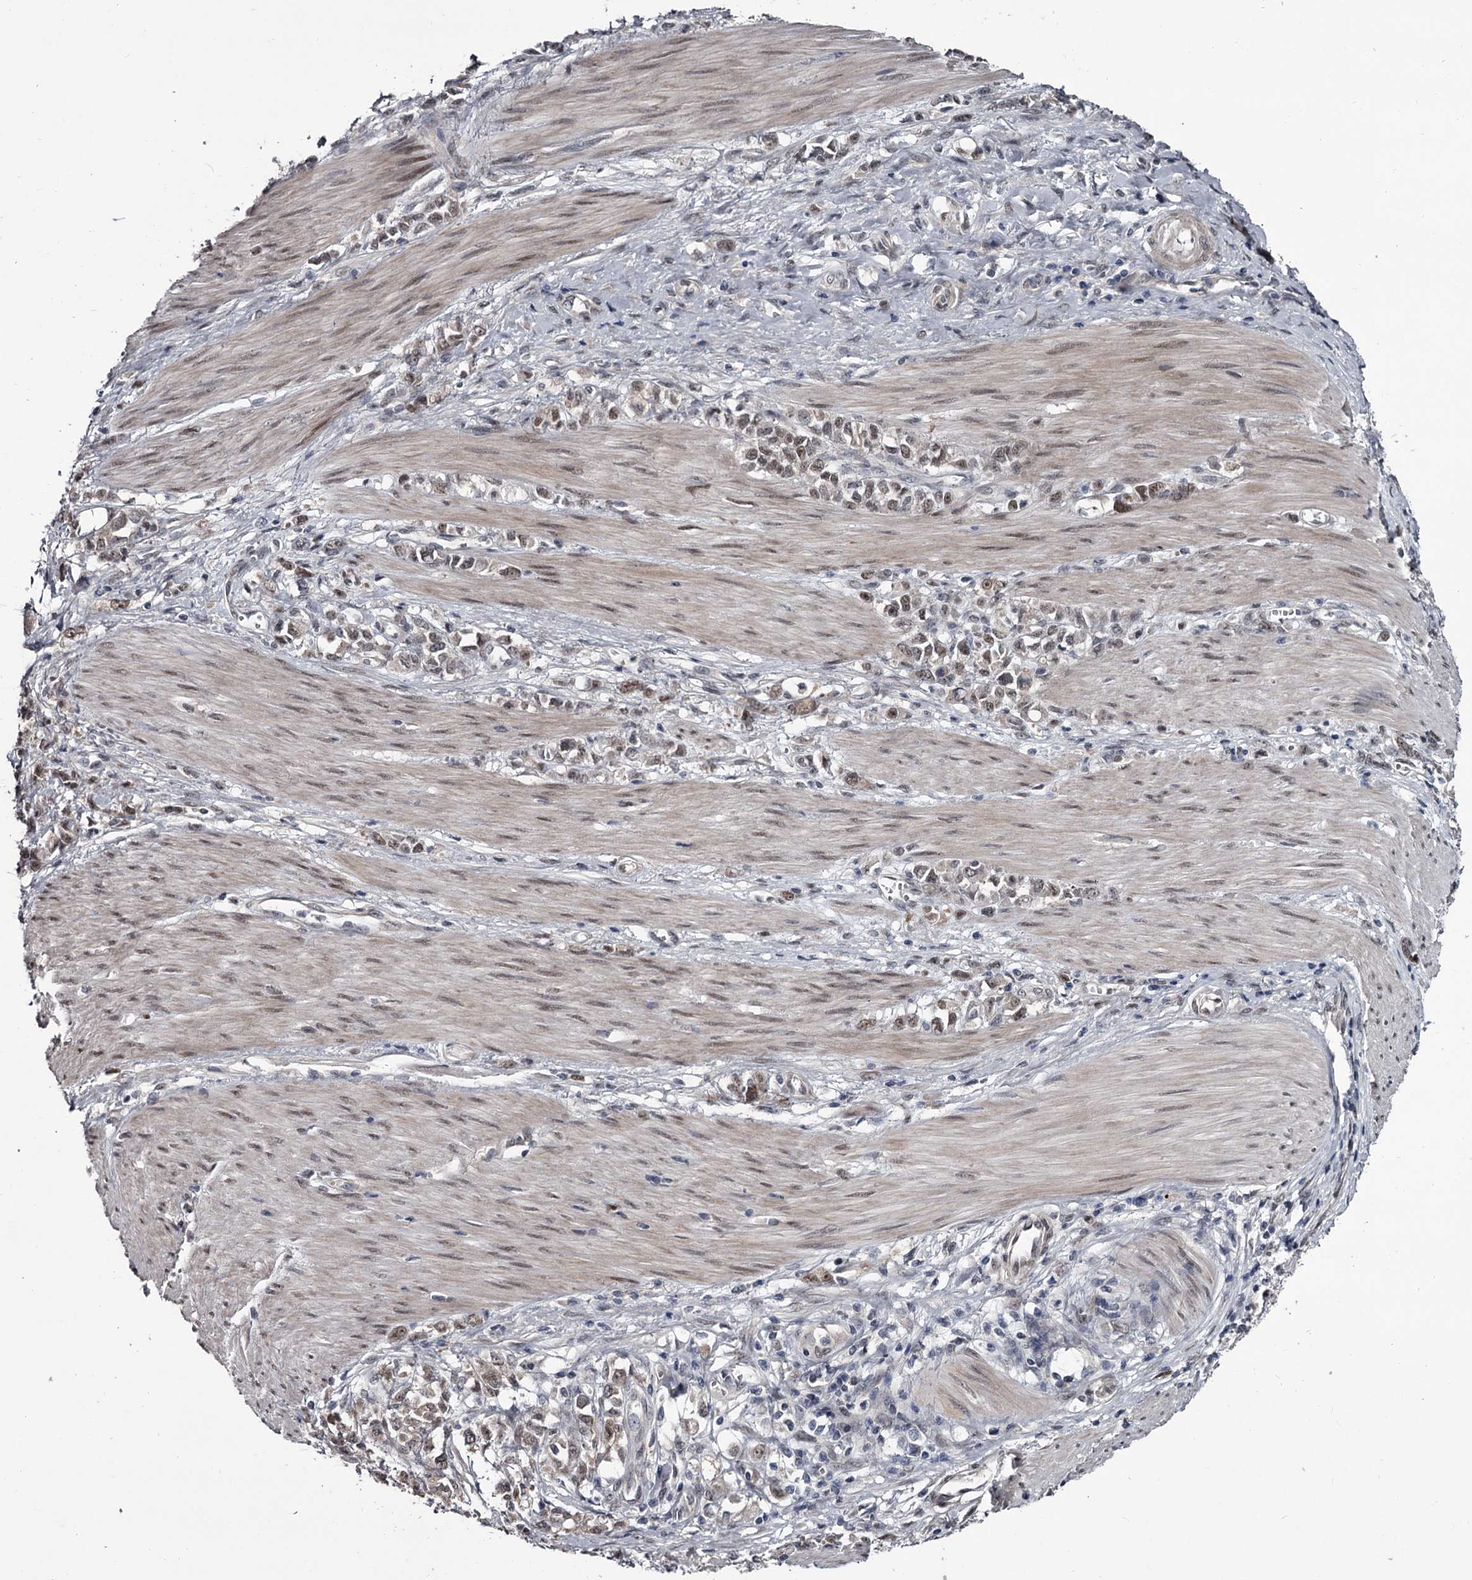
{"staining": {"intensity": "moderate", "quantity": ">75%", "location": "nuclear"}, "tissue": "stomach cancer", "cell_type": "Tumor cells", "image_type": "cancer", "snomed": [{"axis": "morphology", "description": "Adenocarcinoma, NOS"}, {"axis": "topography", "description": "Stomach"}], "caption": "A micrograph of stomach cancer stained for a protein shows moderate nuclear brown staining in tumor cells.", "gene": "PRPF40B", "patient": {"sex": "female", "age": 76}}